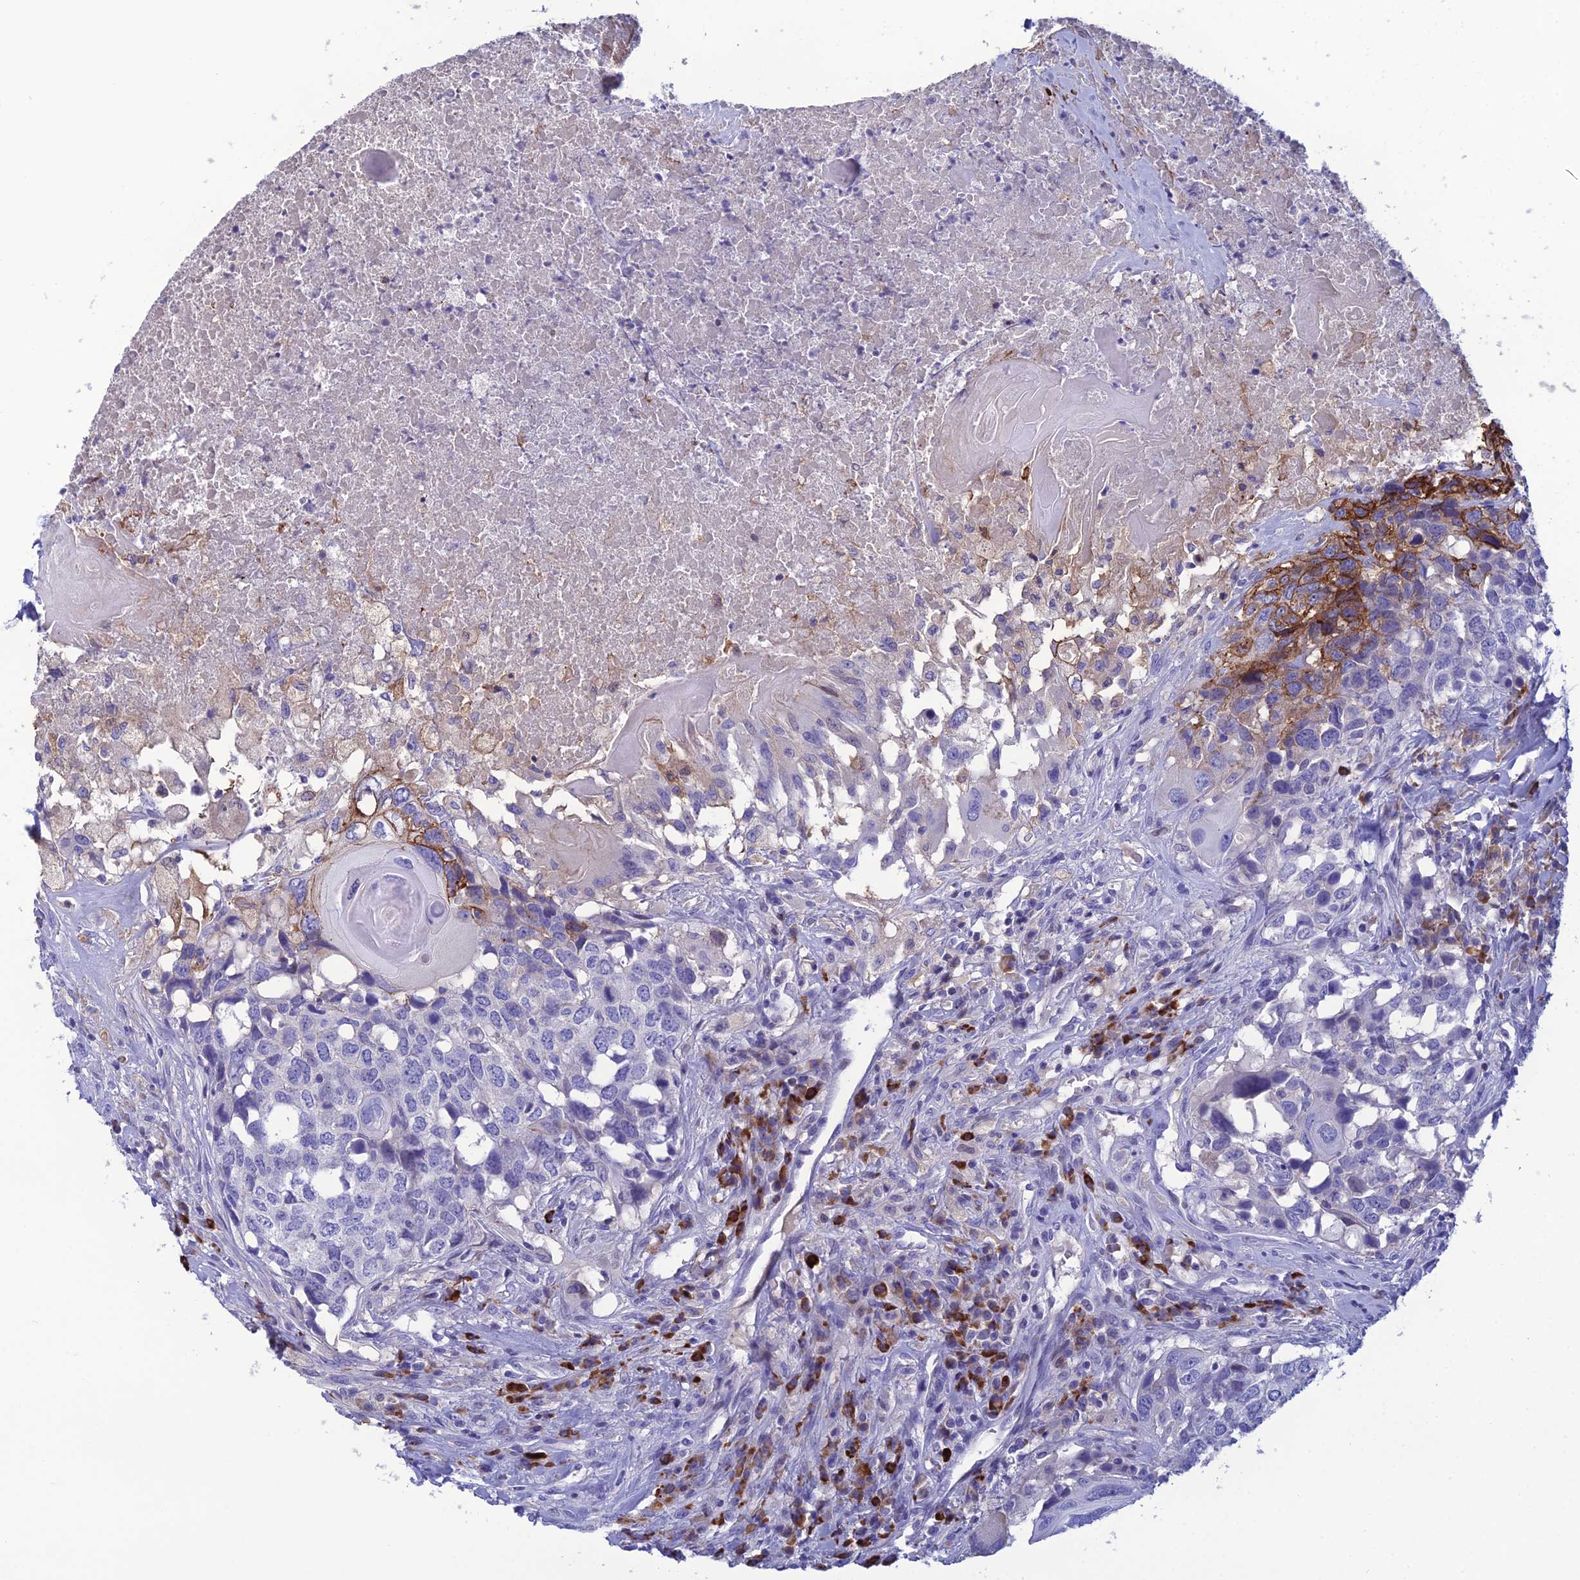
{"staining": {"intensity": "moderate", "quantity": "<25%", "location": "cytoplasmic/membranous"}, "tissue": "head and neck cancer", "cell_type": "Tumor cells", "image_type": "cancer", "snomed": [{"axis": "morphology", "description": "Squamous cell carcinoma, NOS"}, {"axis": "topography", "description": "Head-Neck"}], "caption": "Protein staining of head and neck cancer tissue reveals moderate cytoplasmic/membranous positivity in about <25% of tumor cells.", "gene": "CRB2", "patient": {"sex": "male", "age": 66}}